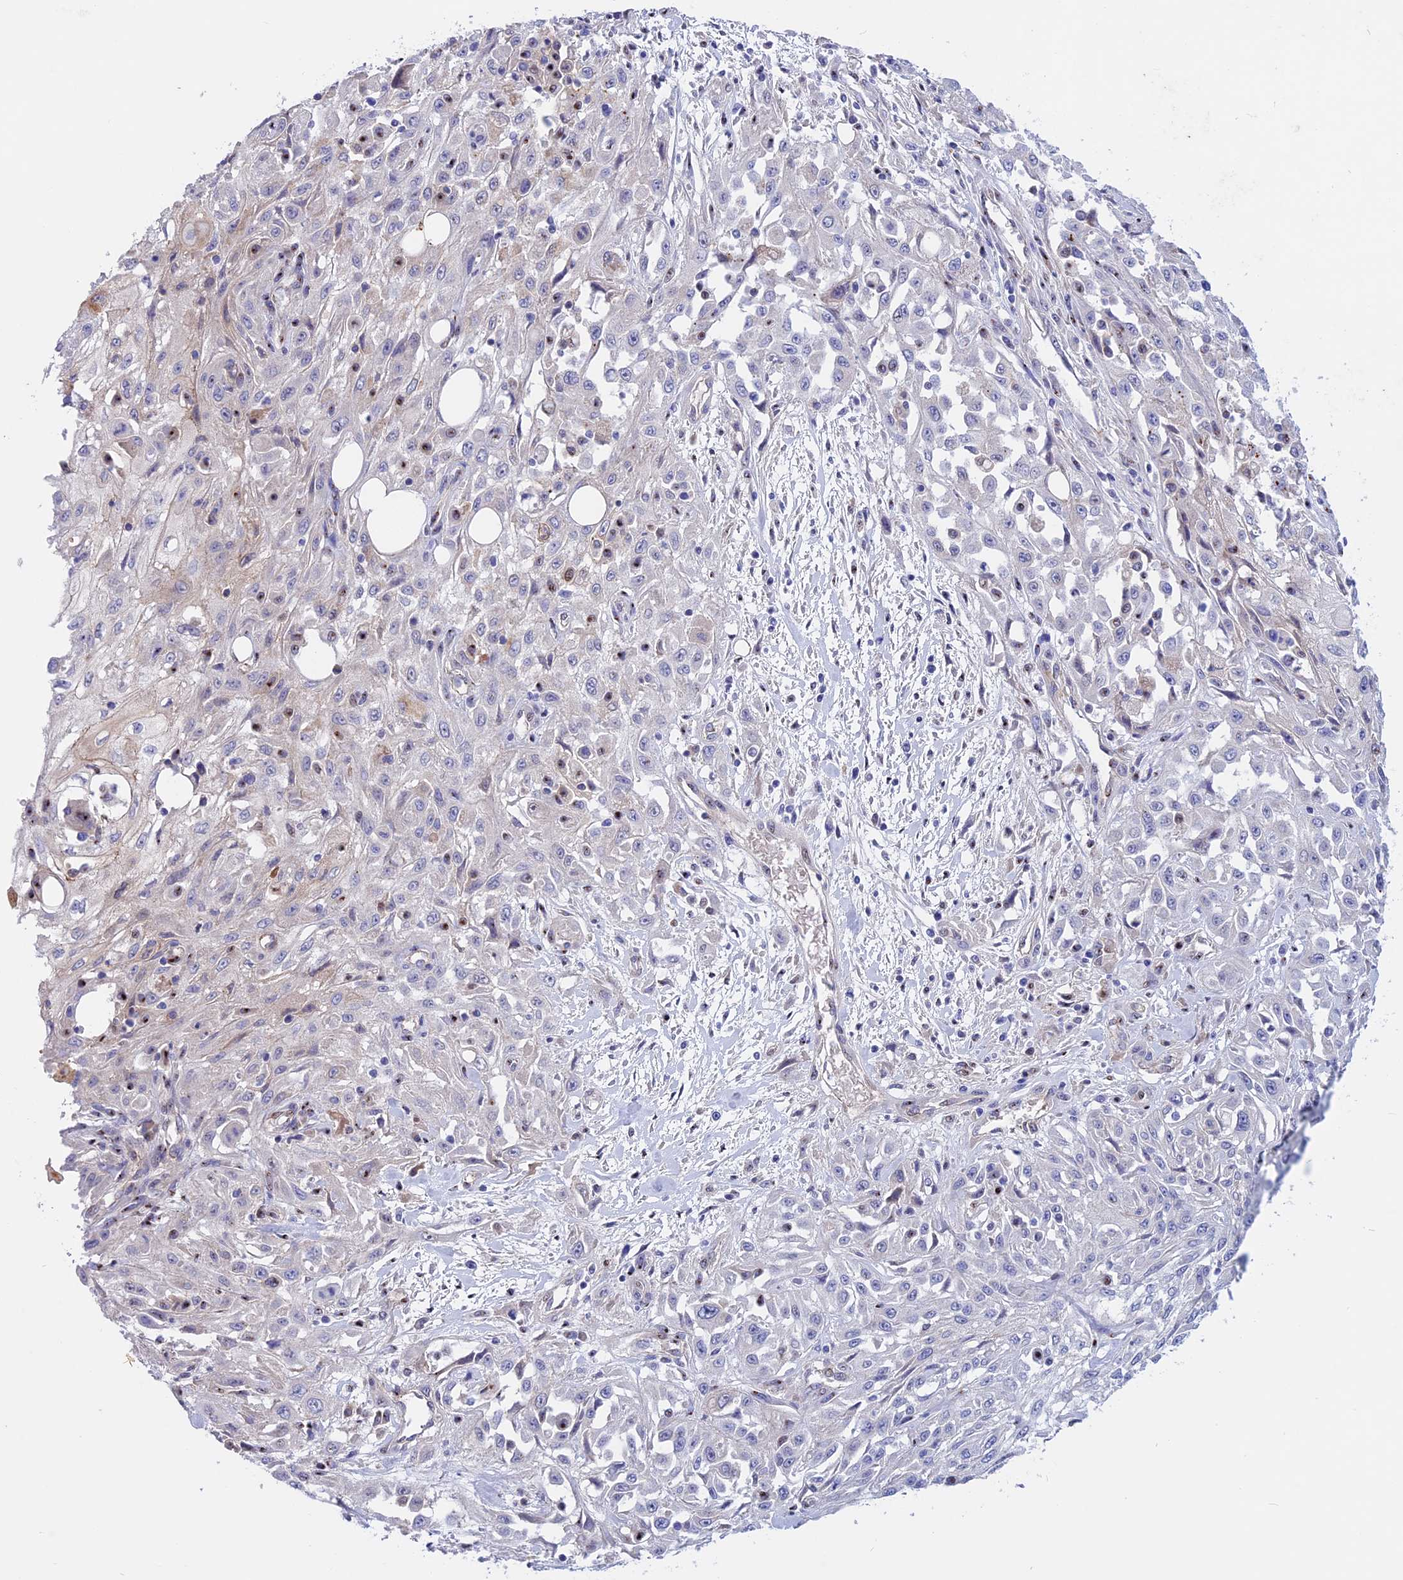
{"staining": {"intensity": "negative", "quantity": "none", "location": "none"}, "tissue": "skin cancer", "cell_type": "Tumor cells", "image_type": "cancer", "snomed": [{"axis": "morphology", "description": "Squamous cell carcinoma, NOS"}, {"axis": "morphology", "description": "Squamous cell carcinoma, metastatic, NOS"}, {"axis": "topography", "description": "Skin"}, {"axis": "topography", "description": "Lymph node"}], "caption": "Micrograph shows no significant protein staining in tumor cells of squamous cell carcinoma (skin). (Stains: DAB (3,3'-diaminobenzidine) immunohistochemistry with hematoxylin counter stain, Microscopy: brightfield microscopy at high magnification).", "gene": "GK5", "patient": {"sex": "male", "age": 75}}